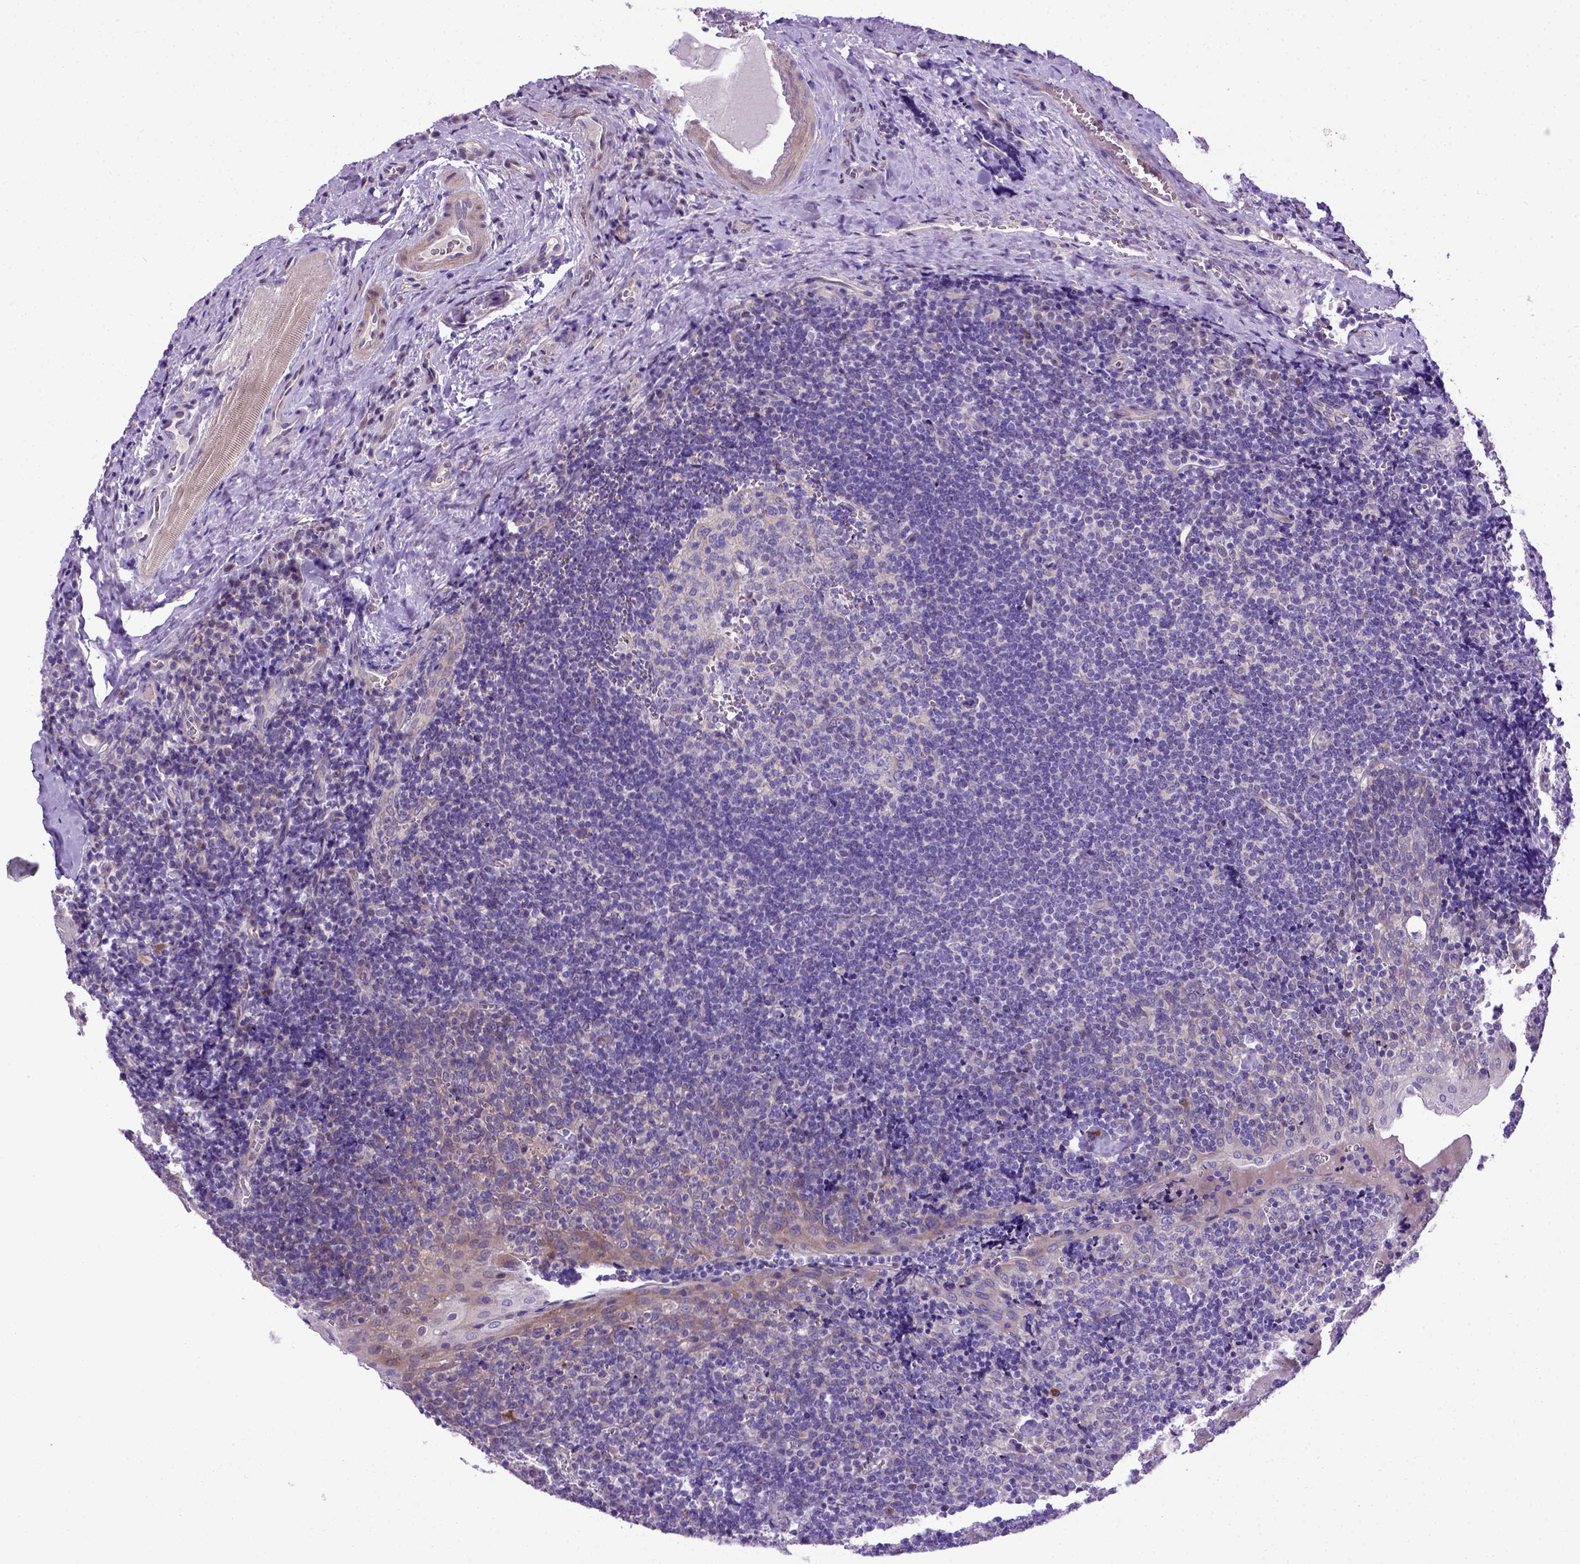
{"staining": {"intensity": "negative", "quantity": "none", "location": "none"}, "tissue": "tonsil", "cell_type": "Germinal center cells", "image_type": "normal", "snomed": [{"axis": "morphology", "description": "Normal tissue, NOS"}, {"axis": "morphology", "description": "Inflammation, NOS"}, {"axis": "topography", "description": "Tonsil"}], "caption": "High magnification brightfield microscopy of unremarkable tonsil stained with DAB (3,3'-diaminobenzidine) (brown) and counterstained with hematoxylin (blue): germinal center cells show no significant staining. (Brightfield microscopy of DAB (3,3'-diaminobenzidine) immunohistochemistry (IHC) at high magnification).", "gene": "ADAM12", "patient": {"sex": "female", "age": 31}}